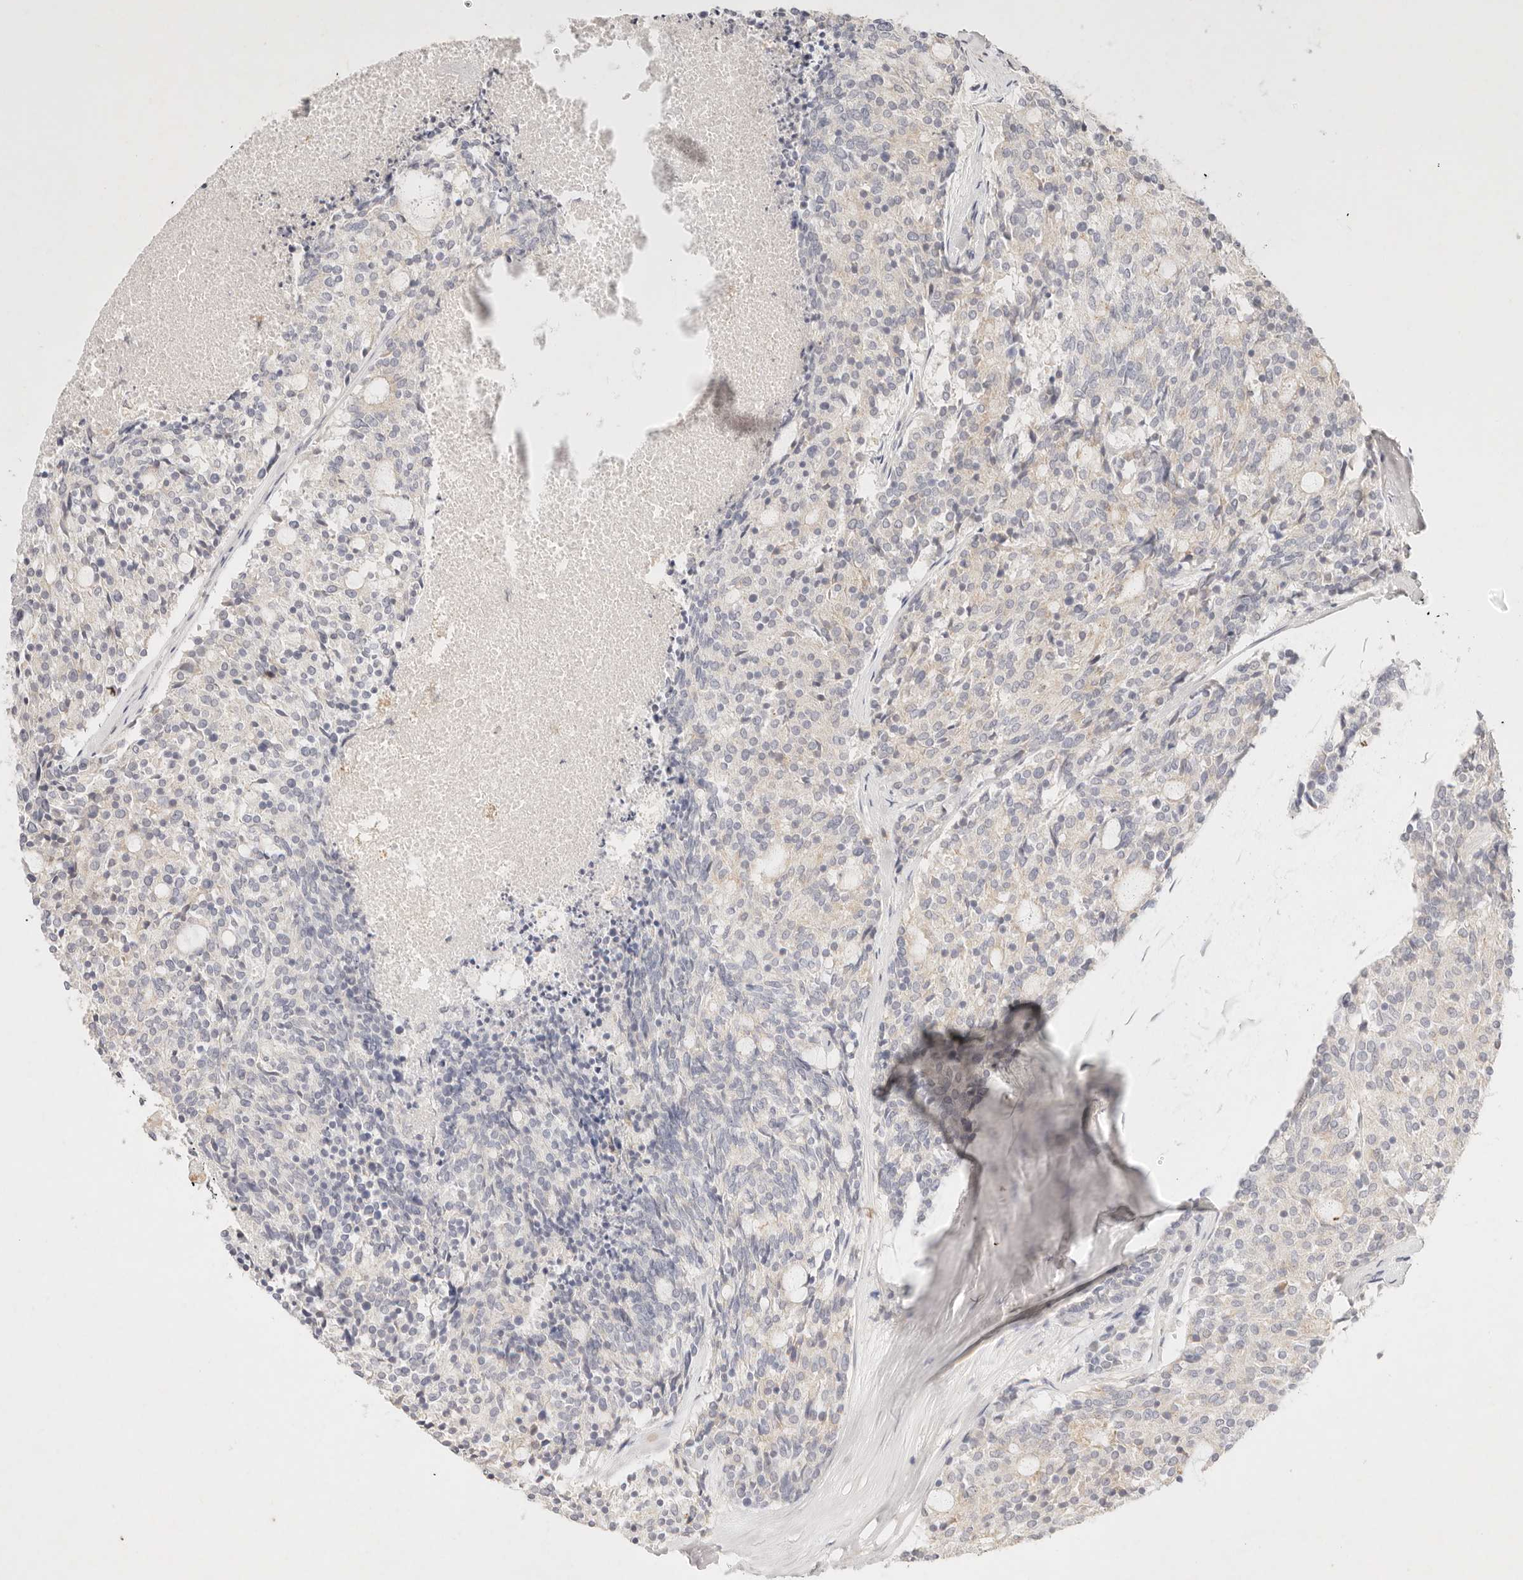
{"staining": {"intensity": "negative", "quantity": "none", "location": "none"}, "tissue": "carcinoid", "cell_type": "Tumor cells", "image_type": "cancer", "snomed": [{"axis": "morphology", "description": "Carcinoid, malignant, NOS"}, {"axis": "topography", "description": "Pancreas"}], "caption": "Image shows no protein staining in tumor cells of carcinoid (malignant) tissue. (Stains: DAB immunohistochemistry (IHC) with hematoxylin counter stain, Microscopy: brightfield microscopy at high magnification).", "gene": "GPR84", "patient": {"sex": "female", "age": 54}}